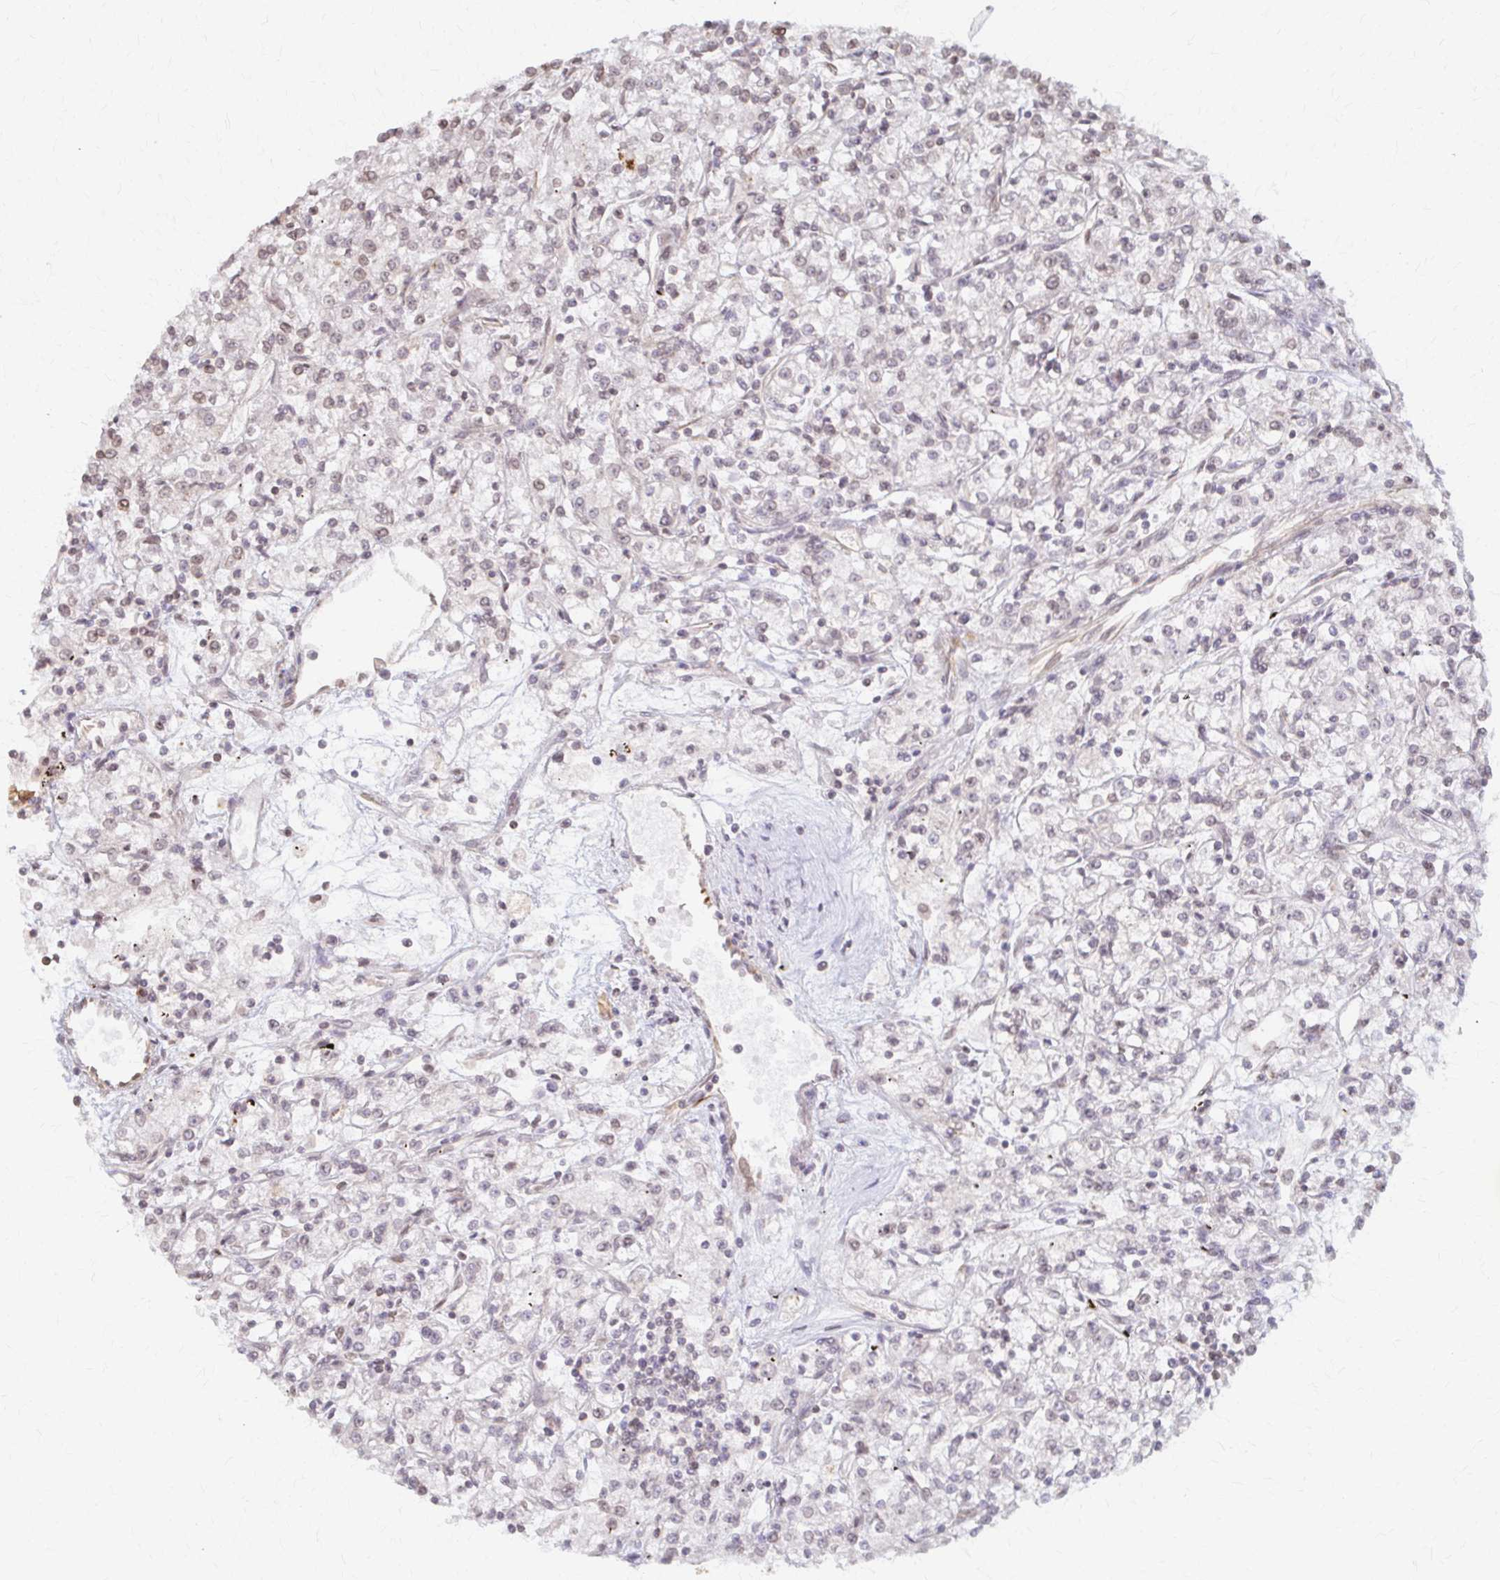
{"staining": {"intensity": "negative", "quantity": "none", "location": "none"}, "tissue": "renal cancer", "cell_type": "Tumor cells", "image_type": "cancer", "snomed": [{"axis": "morphology", "description": "Adenocarcinoma, NOS"}, {"axis": "topography", "description": "Kidney"}], "caption": "IHC photomicrograph of human adenocarcinoma (renal) stained for a protein (brown), which displays no staining in tumor cells. (Immunohistochemistry (ihc), brightfield microscopy, high magnification).", "gene": "ARHGAP35", "patient": {"sex": "female", "age": 59}}